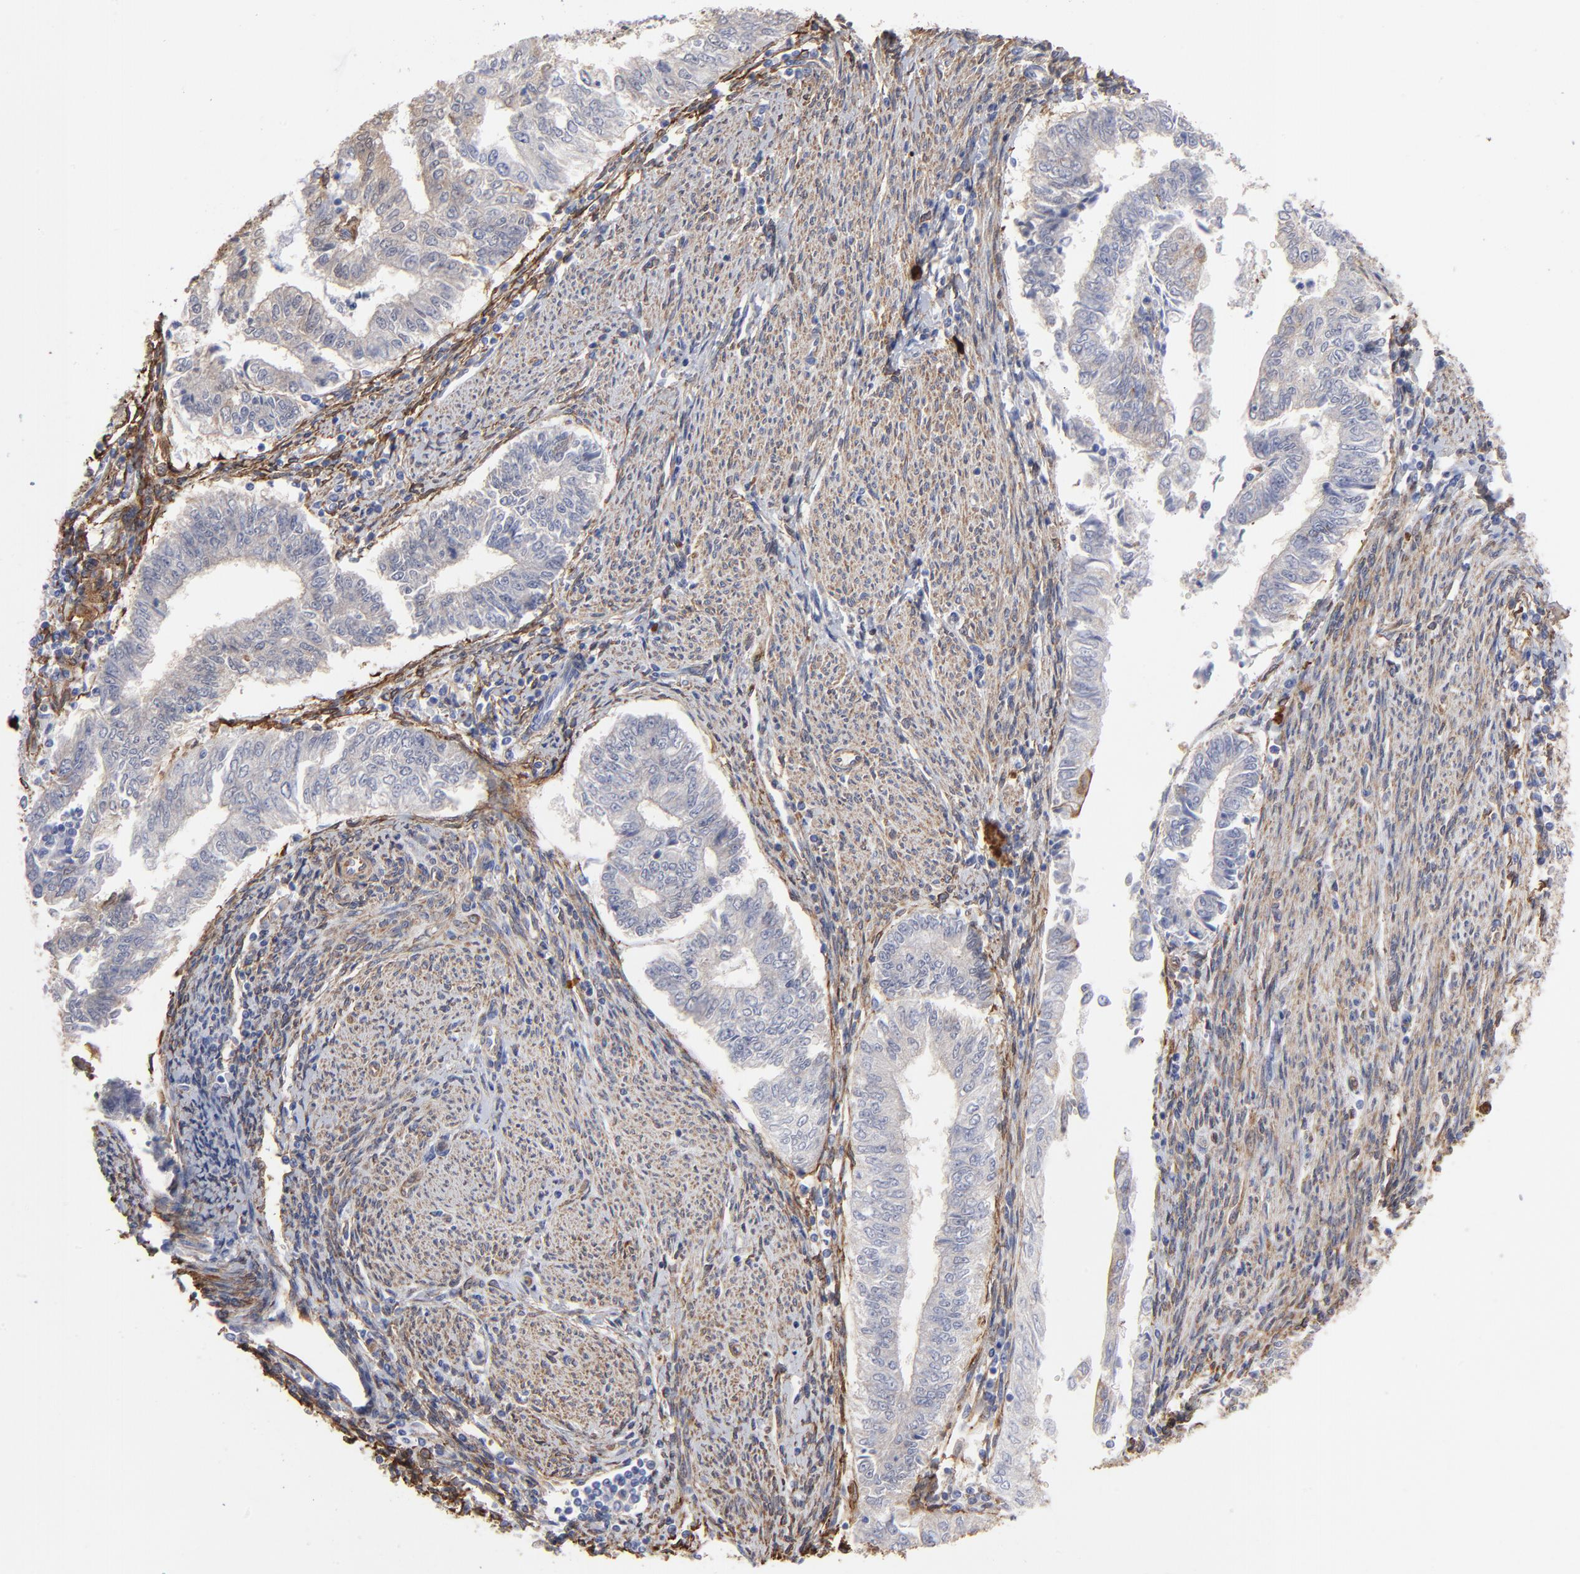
{"staining": {"intensity": "weak", "quantity": "<25%", "location": "cytoplasmic/membranous"}, "tissue": "endometrial cancer", "cell_type": "Tumor cells", "image_type": "cancer", "snomed": [{"axis": "morphology", "description": "Adenocarcinoma, NOS"}, {"axis": "topography", "description": "Endometrium"}], "caption": "Photomicrograph shows no protein positivity in tumor cells of adenocarcinoma (endometrial) tissue.", "gene": "CILP", "patient": {"sex": "female", "age": 66}}